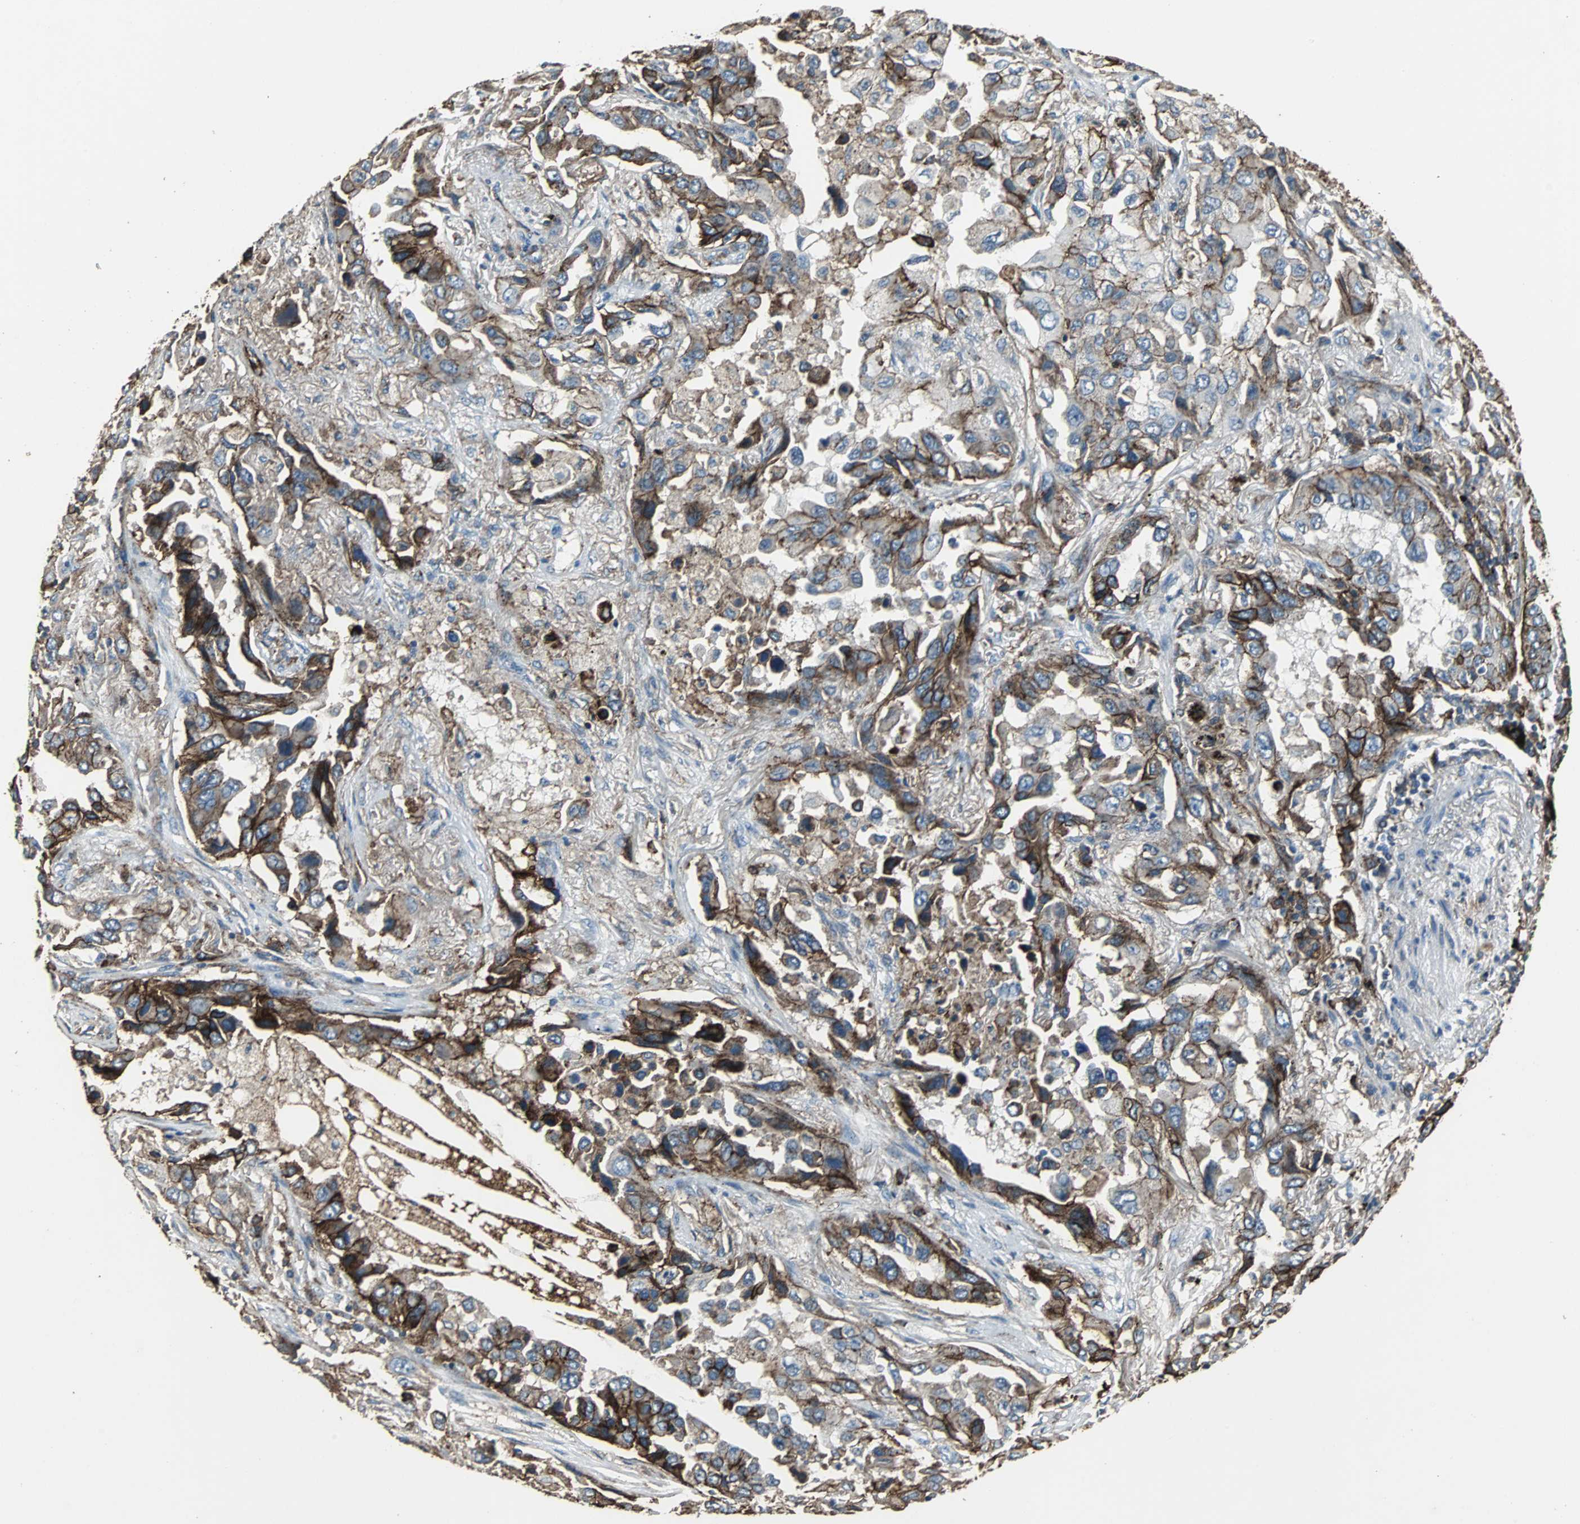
{"staining": {"intensity": "moderate", "quantity": ">75%", "location": "cytoplasmic/membranous"}, "tissue": "lung cancer", "cell_type": "Tumor cells", "image_type": "cancer", "snomed": [{"axis": "morphology", "description": "Adenocarcinoma, NOS"}, {"axis": "topography", "description": "Lung"}], "caption": "High-power microscopy captured an immunohistochemistry histopathology image of adenocarcinoma (lung), revealing moderate cytoplasmic/membranous positivity in approximately >75% of tumor cells.", "gene": "F11R", "patient": {"sex": "female", "age": 65}}